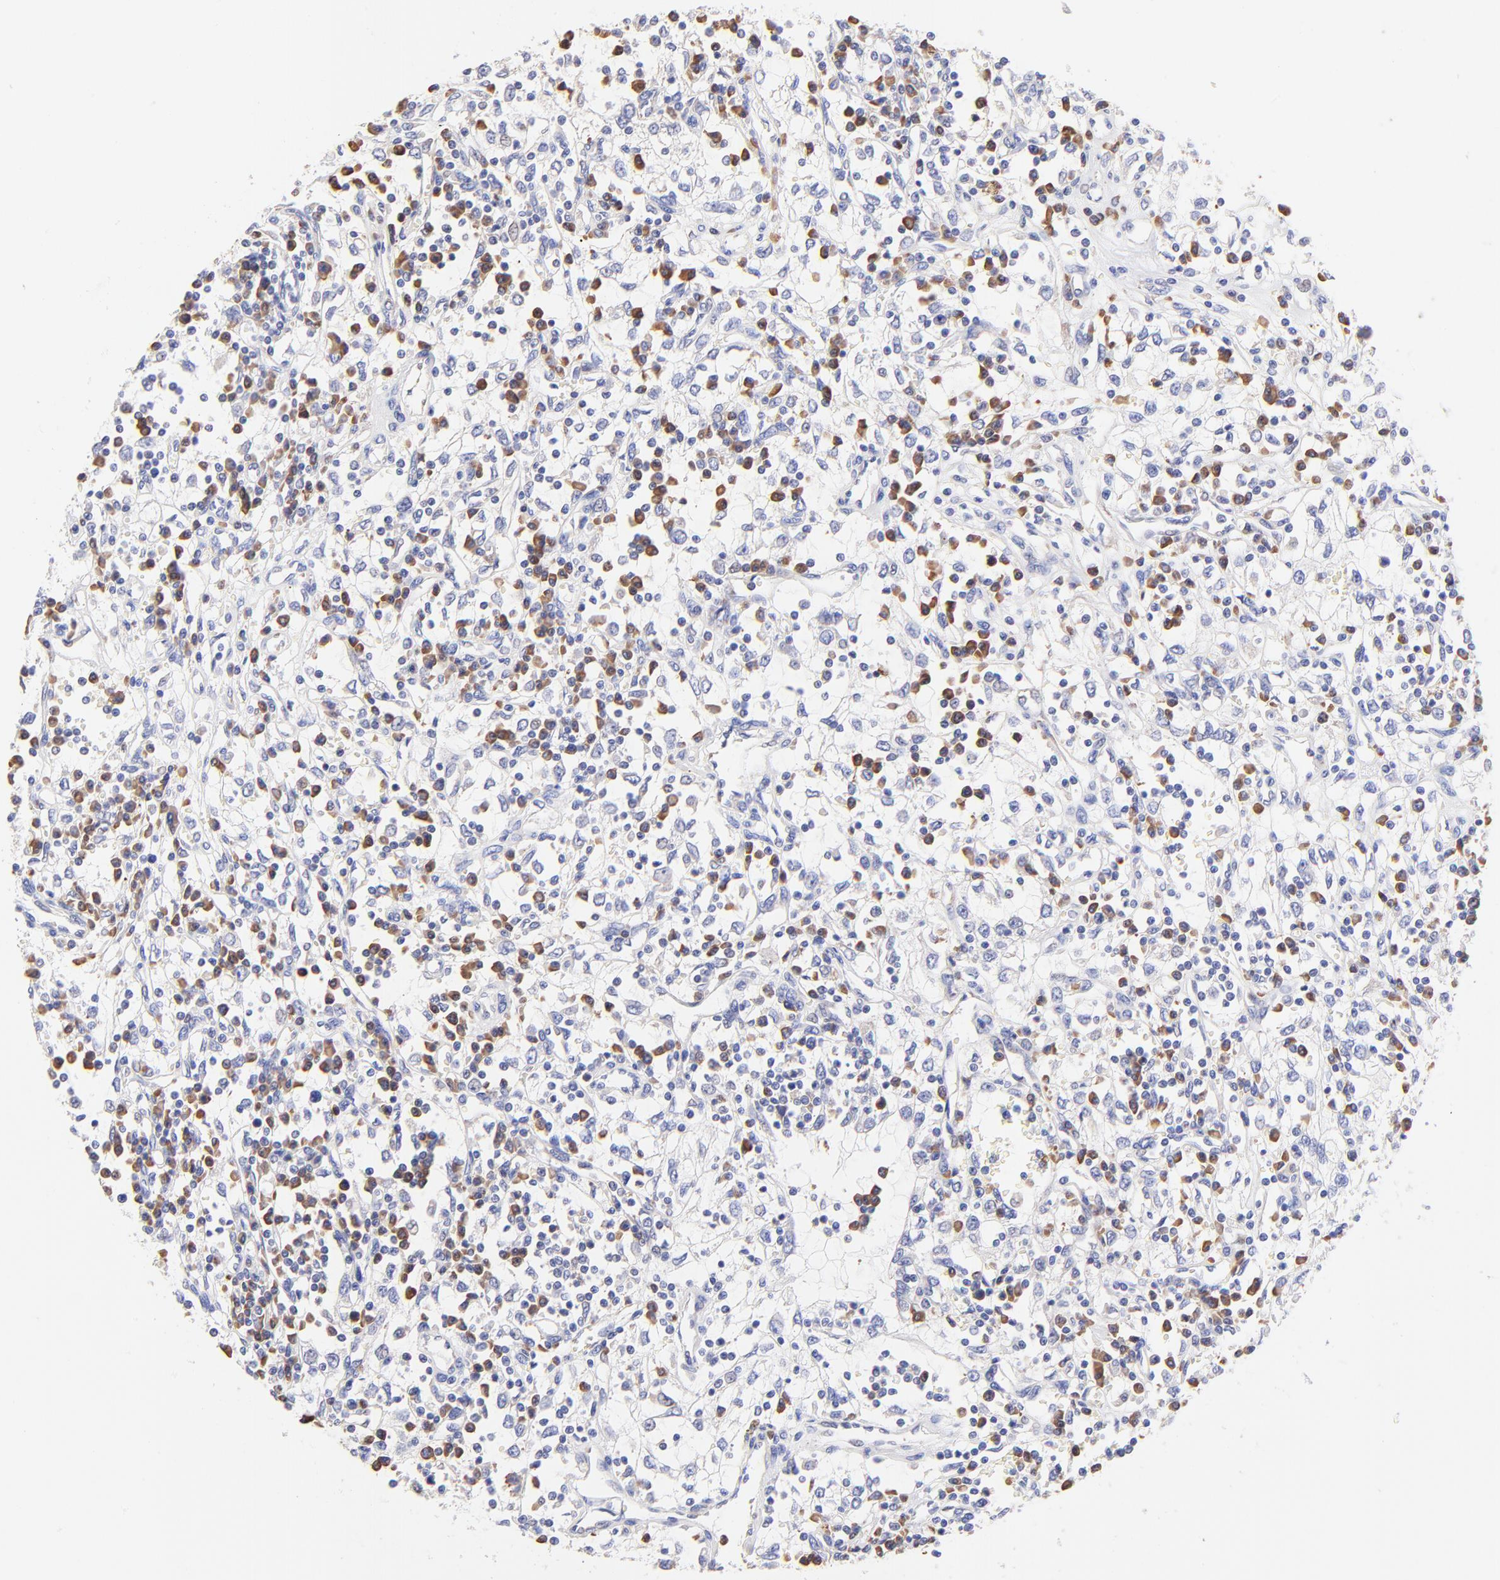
{"staining": {"intensity": "negative", "quantity": "none", "location": "none"}, "tissue": "renal cancer", "cell_type": "Tumor cells", "image_type": "cancer", "snomed": [{"axis": "morphology", "description": "Adenocarcinoma, NOS"}, {"axis": "topography", "description": "Kidney"}], "caption": "Protein analysis of adenocarcinoma (renal) reveals no significant staining in tumor cells.", "gene": "RPL30", "patient": {"sex": "male", "age": 82}}